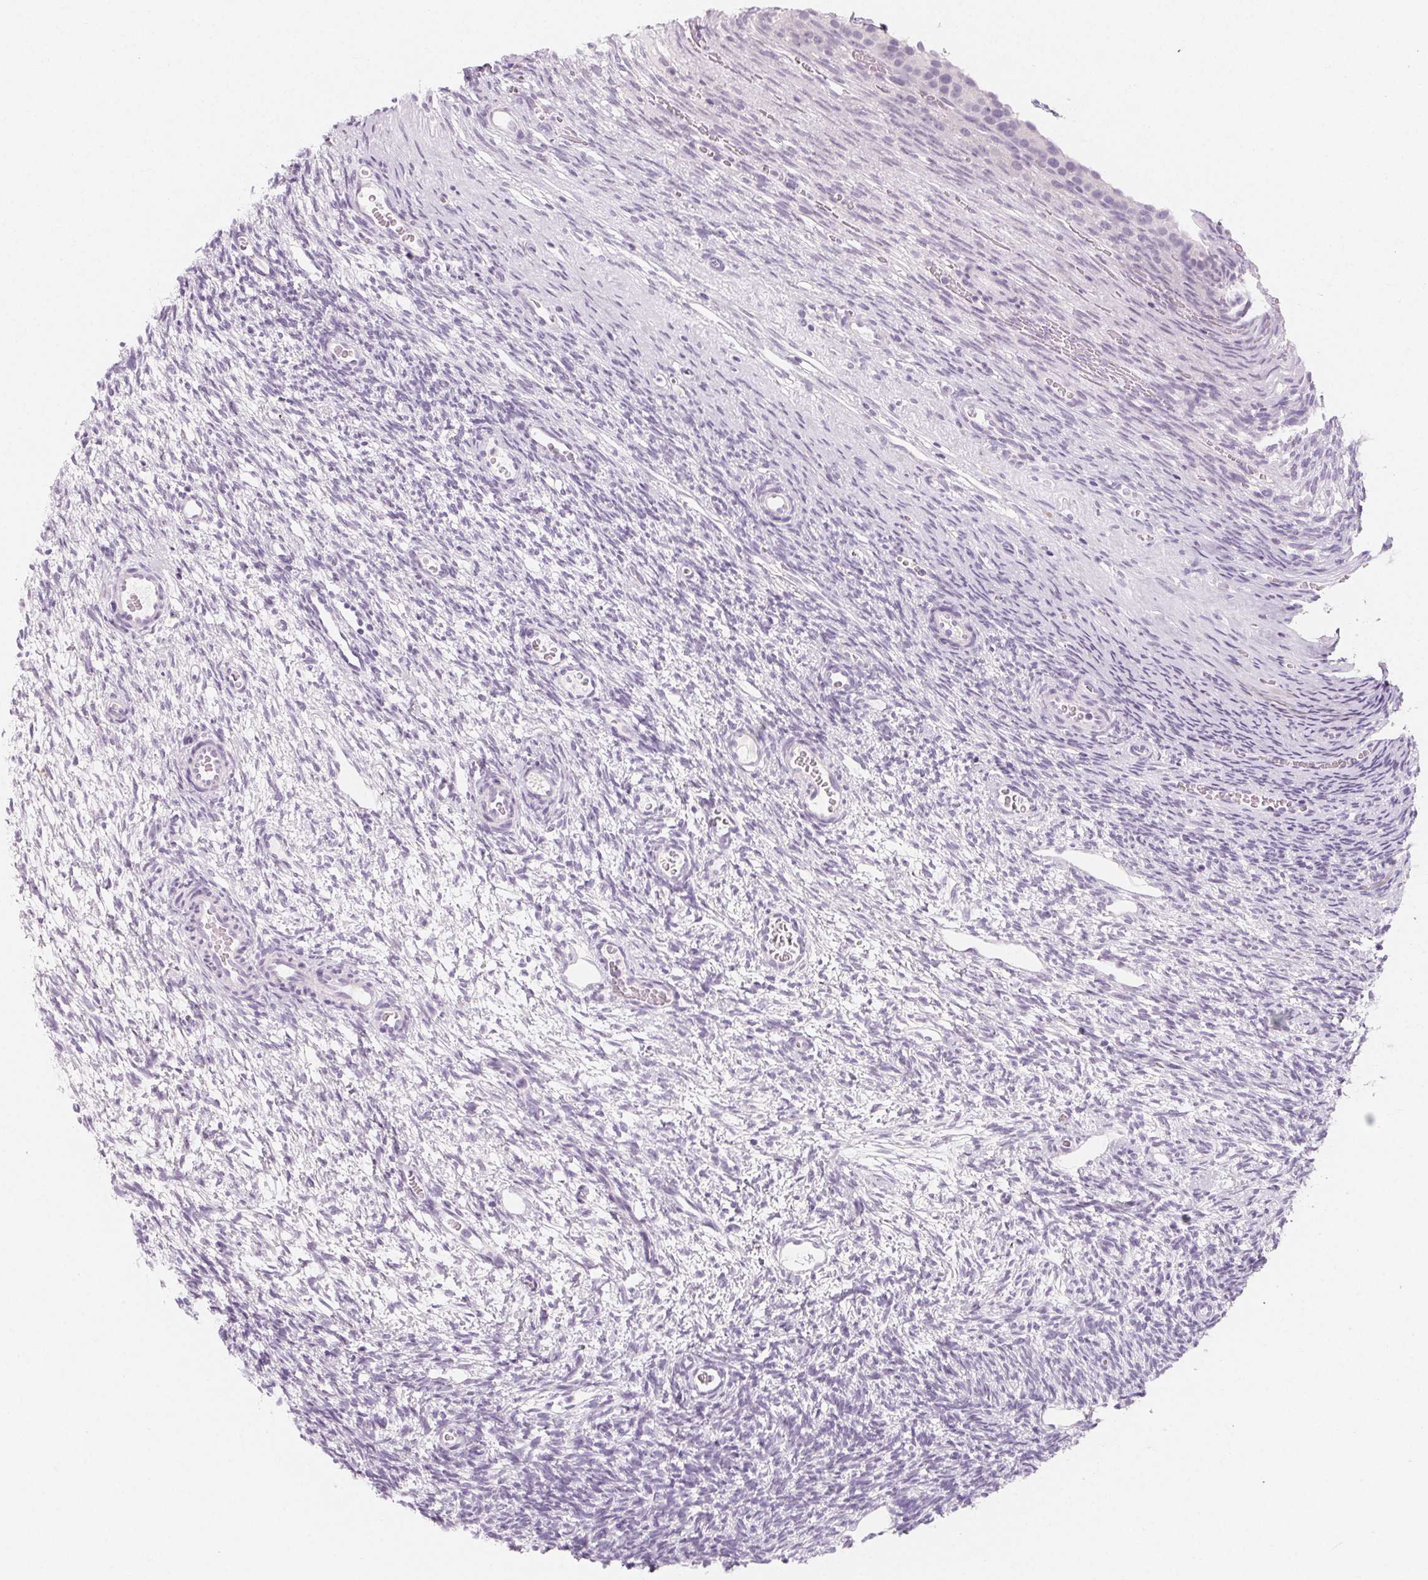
{"staining": {"intensity": "negative", "quantity": "none", "location": "none"}, "tissue": "ovary", "cell_type": "Ovarian stroma cells", "image_type": "normal", "snomed": [{"axis": "morphology", "description": "Normal tissue, NOS"}, {"axis": "topography", "description": "Ovary"}], "caption": "A high-resolution micrograph shows immunohistochemistry (IHC) staining of normal ovary, which exhibits no significant positivity in ovarian stroma cells. (Stains: DAB (3,3'-diaminobenzidine) IHC with hematoxylin counter stain, Microscopy: brightfield microscopy at high magnification).", "gene": "SH3GL2", "patient": {"sex": "female", "age": 34}}